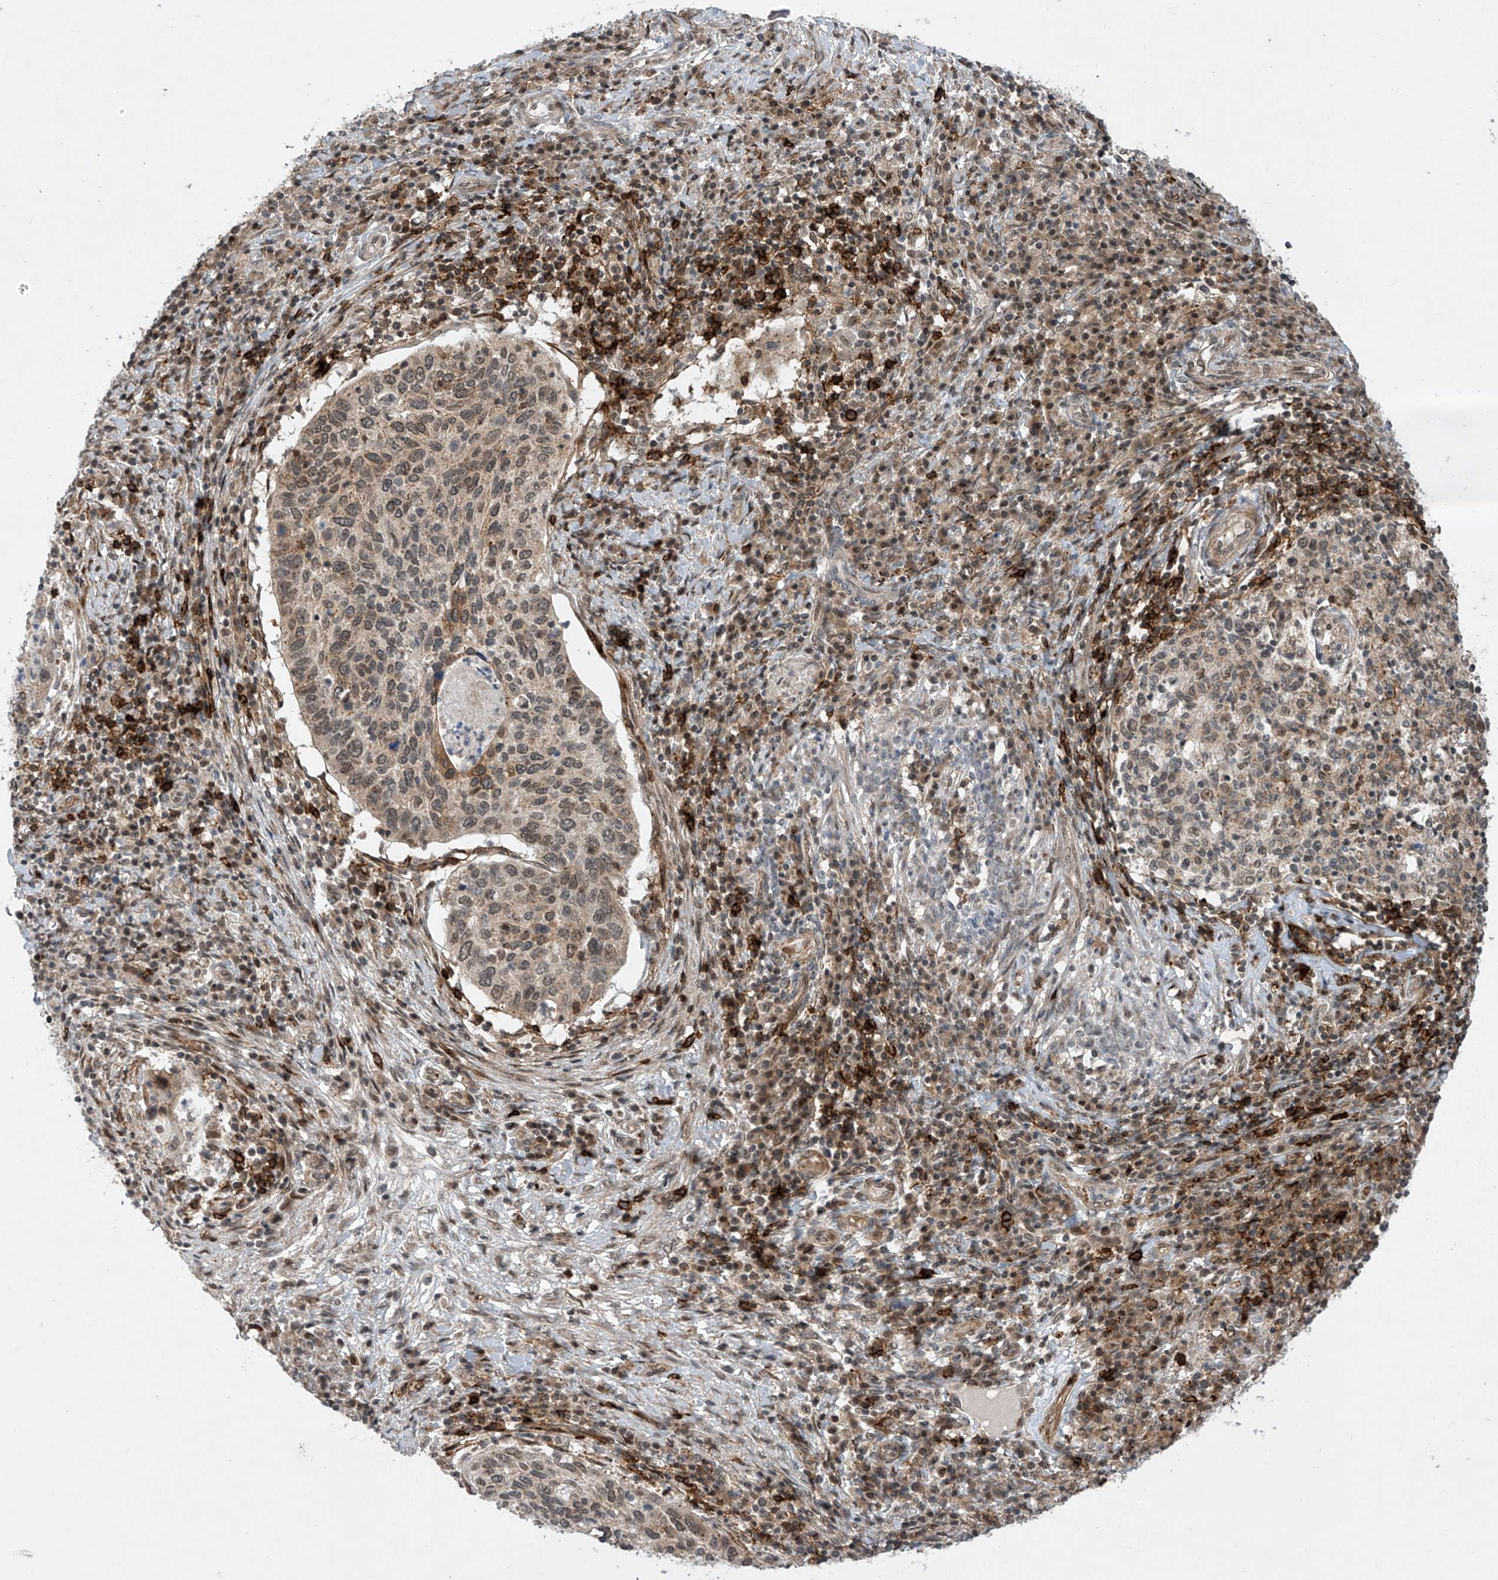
{"staining": {"intensity": "moderate", "quantity": ">75%", "location": "cytoplasmic/membranous,nuclear"}, "tissue": "cervical cancer", "cell_type": "Tumor cells", "image_type": "cancer", "snomed": [{"axis": "morphology", "description": "Squamous cell carcinoma, NOS"}, {"axis": "topography", "description": "Cervix"}], "caption": "Immunohistochemistry (IHC) image of neoplastic tissue: cervical cancer (squamous cell carcinoma) stained using IHC displays medium levels of moderate protein expression localized specifically in the cytoplasmic/membranous and nuclear of tumor cells, appearing as a cytoplasmic/membranous and nuclear brown color.", "gene": "LAGE3", "patient": {"sex": "female", "age": 38}}